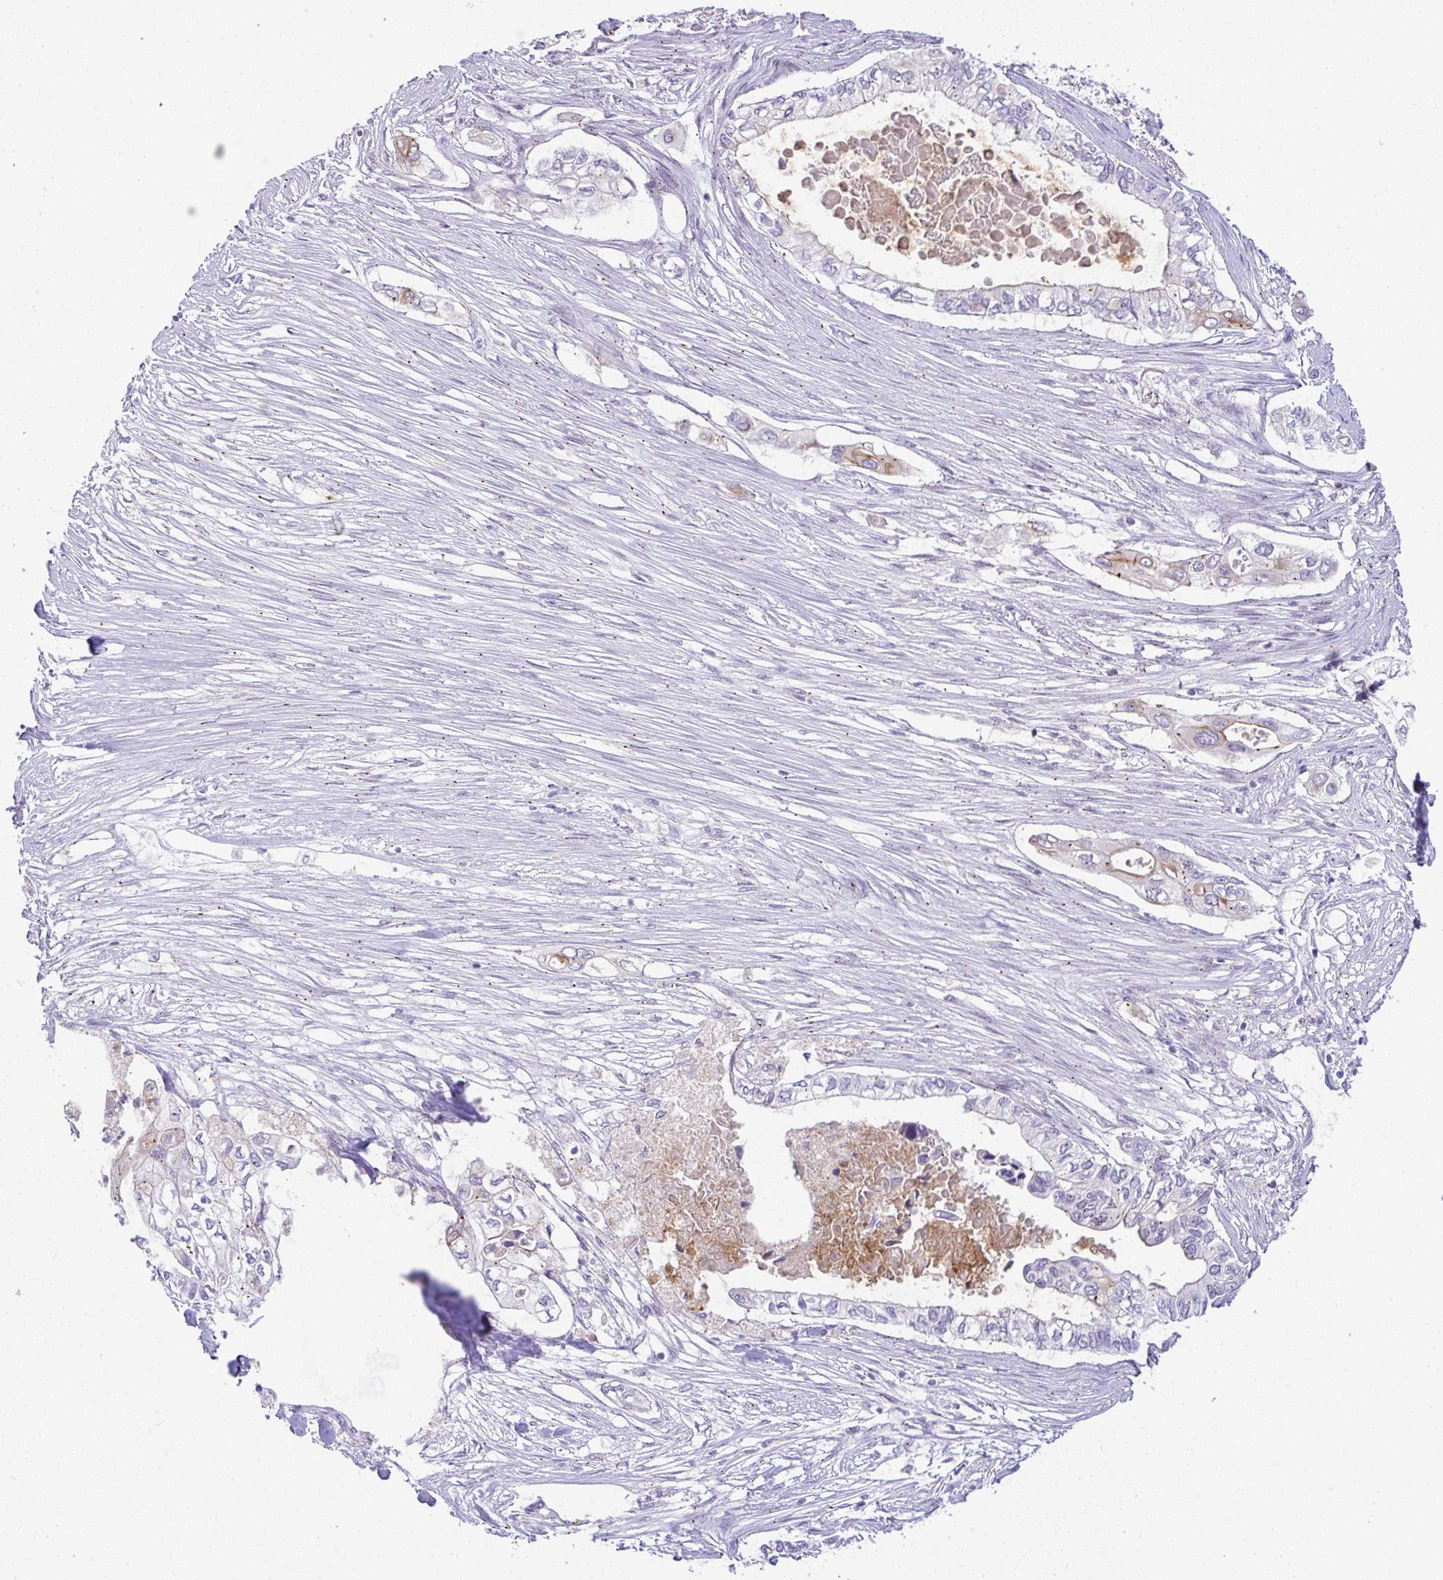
{"staining": {"intensity": "moderate", "quantity": "<25%", "location": "cytoplasmic/membranous"}, "tissue": "pancreatic cancer", "cell_type": "Tumor cells", "image_type": "cancer", "snomed": [{"axis": "morphology", "description": "Adenocarcinoma, NOS"}, {"axis": "topography", "description": "Pancreas"}], "caption": "The histopathology image exhibits staining of pancreatic cancer, revealing moderate cytoplasmic/membranous protein staining (brown color) within tumor cells.", "gene": "FAM177A1", "patient": {"sex": "female", "age": 63}}